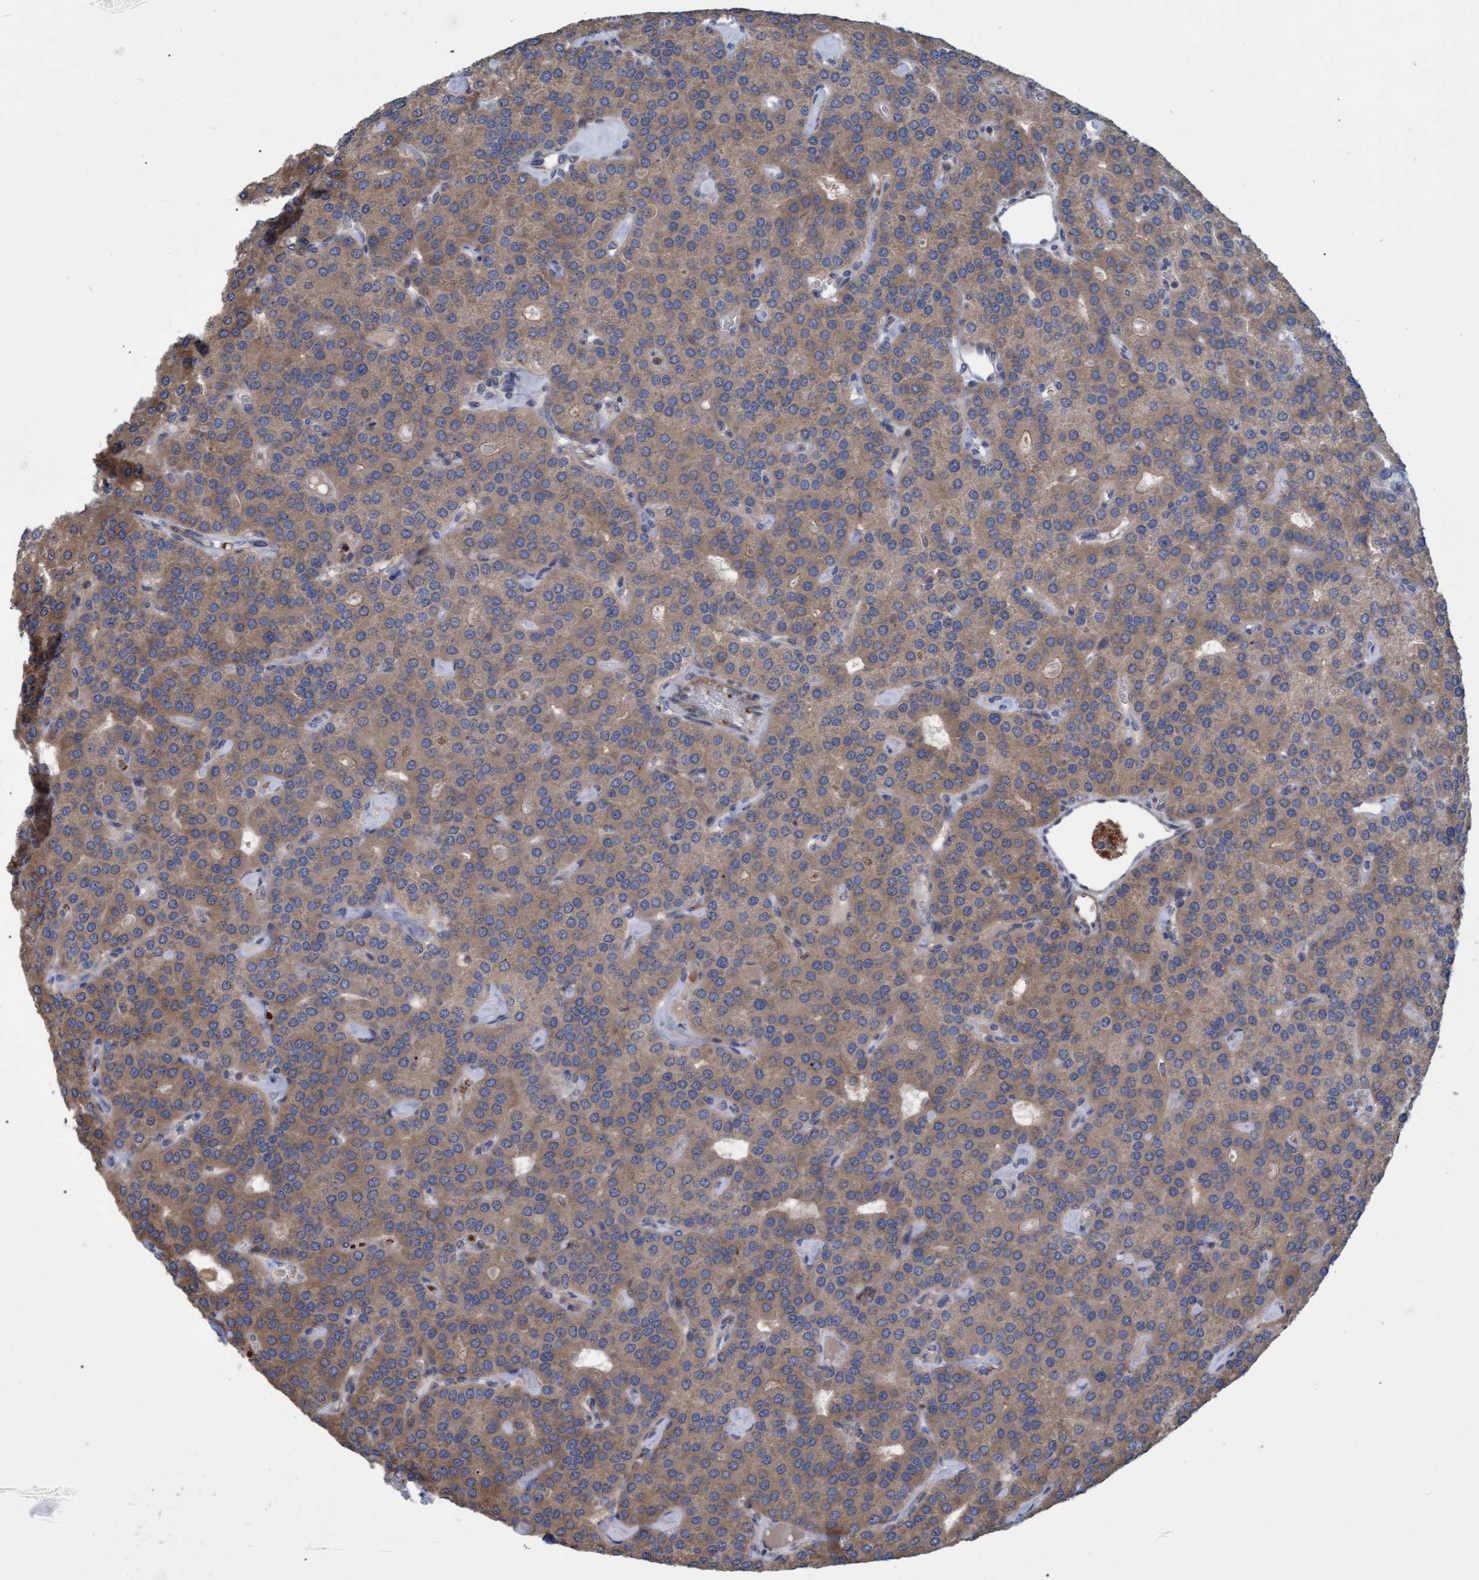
{"staining": {"intensity": "weak", "quantity": "25%-75%", "location": "cytoplasmic/membranous"}, "tissue": "parathyroid gland", "cell_type": "Glandular cells", "image_type": "normal", "snomed": [{"axis": "morphology", "description": "Normal tissue, NOS"}, {"axis": "morphology", "description": "Adenoma, NOS"}, {"axis": "topography", "description": "Parathyroid gland"}], "caption": "Protein analysis of benign parathyroid gland shows weak cytoplasmic/membranous expression in about 25%-75% of glandular cells.", "gene": "NAA15", "patient": {"sex": "female", "age": 86}}